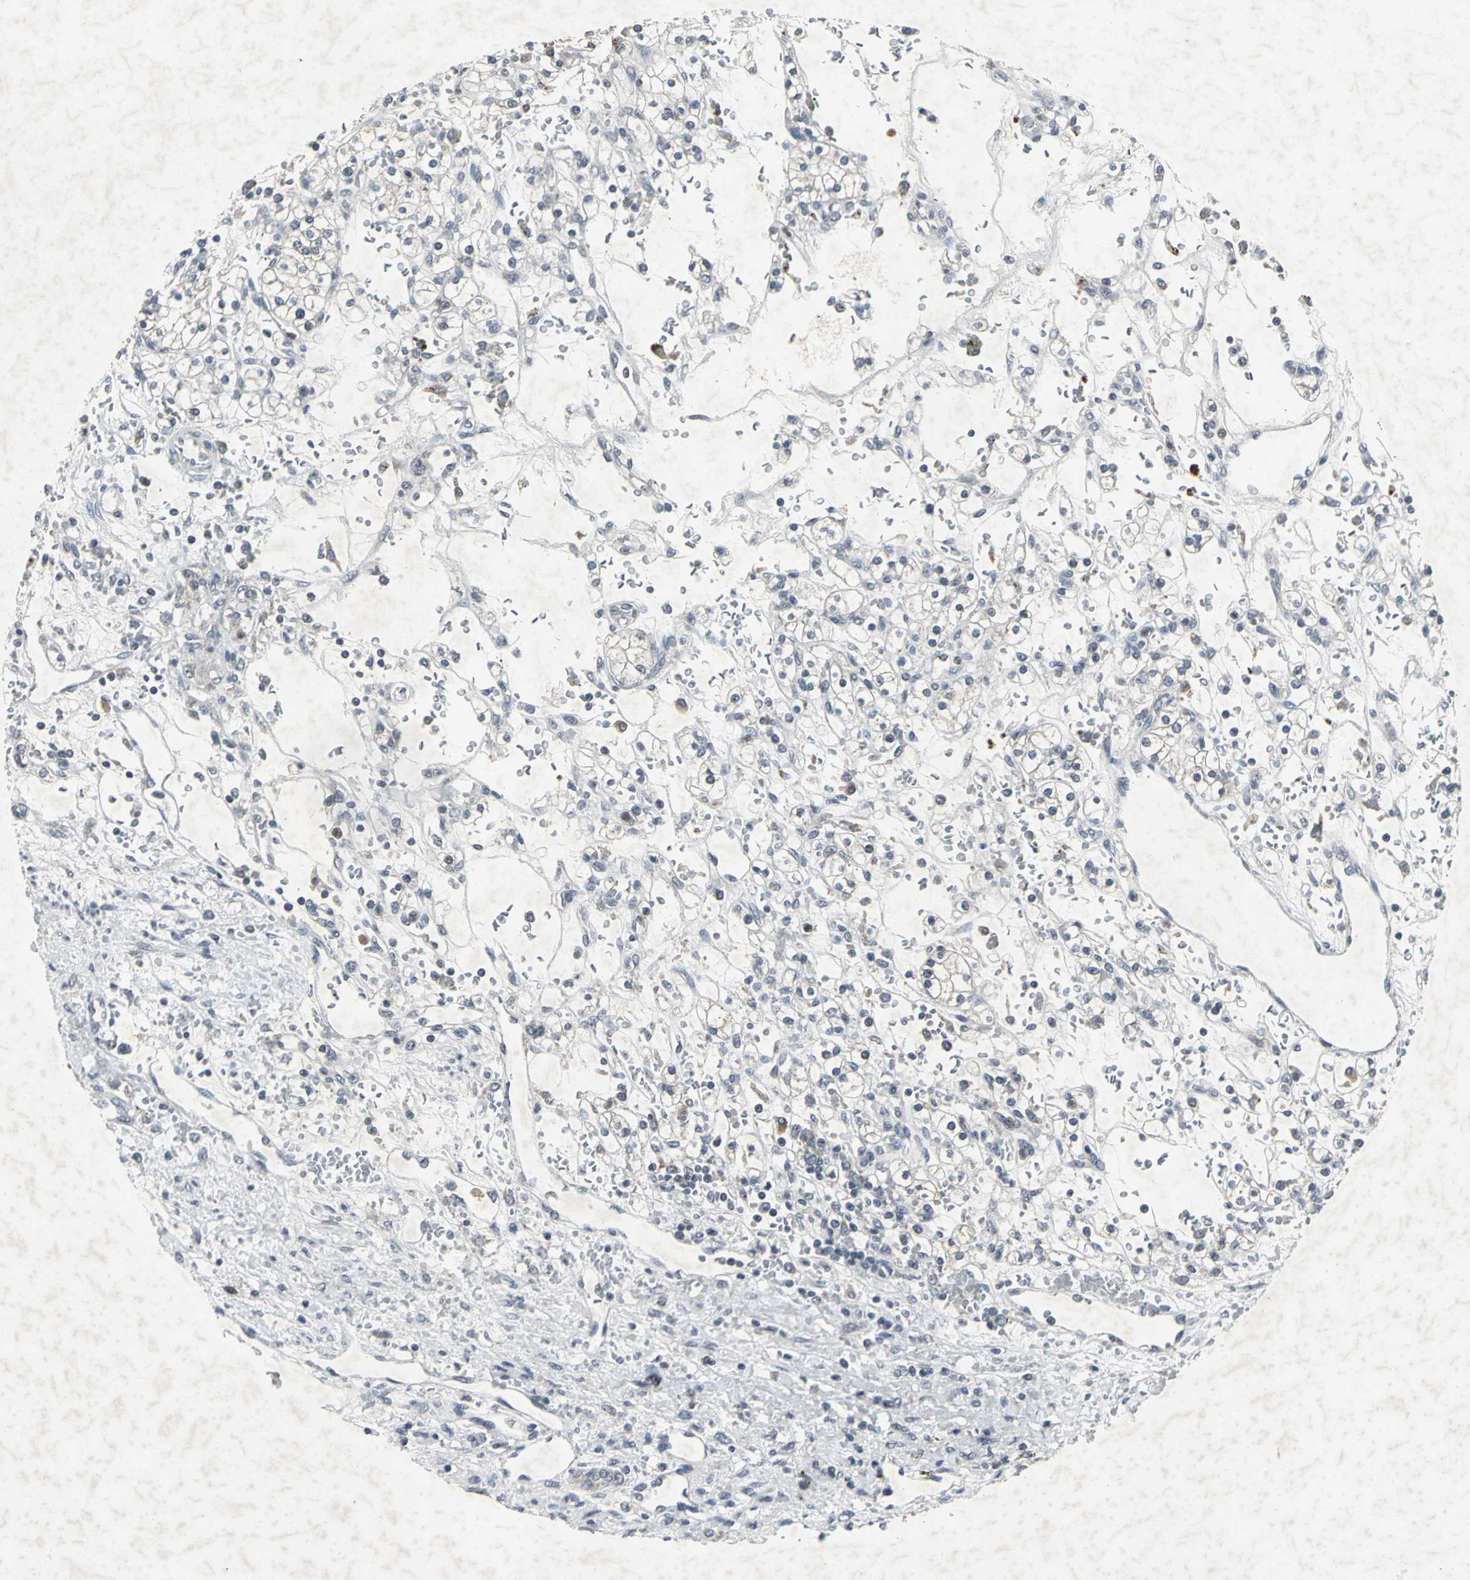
{"staining": {"intensity": "negative", "quantity": "none", "location": "none"}, "tissue": "renal cancer", "cell_type": "Tumor cells", "image_type": "cancer", "snomed": [{"axis": "morphology", "description": "Normal tissue, NOS"}, {"axis": "morphology", "description": "Adenocarcinoma, NOS"}, {"axis": "topography", "description": "Kidney"}], "caption": "Renal cancer (adenocarcinoma) stained for a protein using immunohistochemistry (IHC) shows no expression tumor cells.", "gene": "BMP4", "patient": {"sex": "female", "age": 55}}